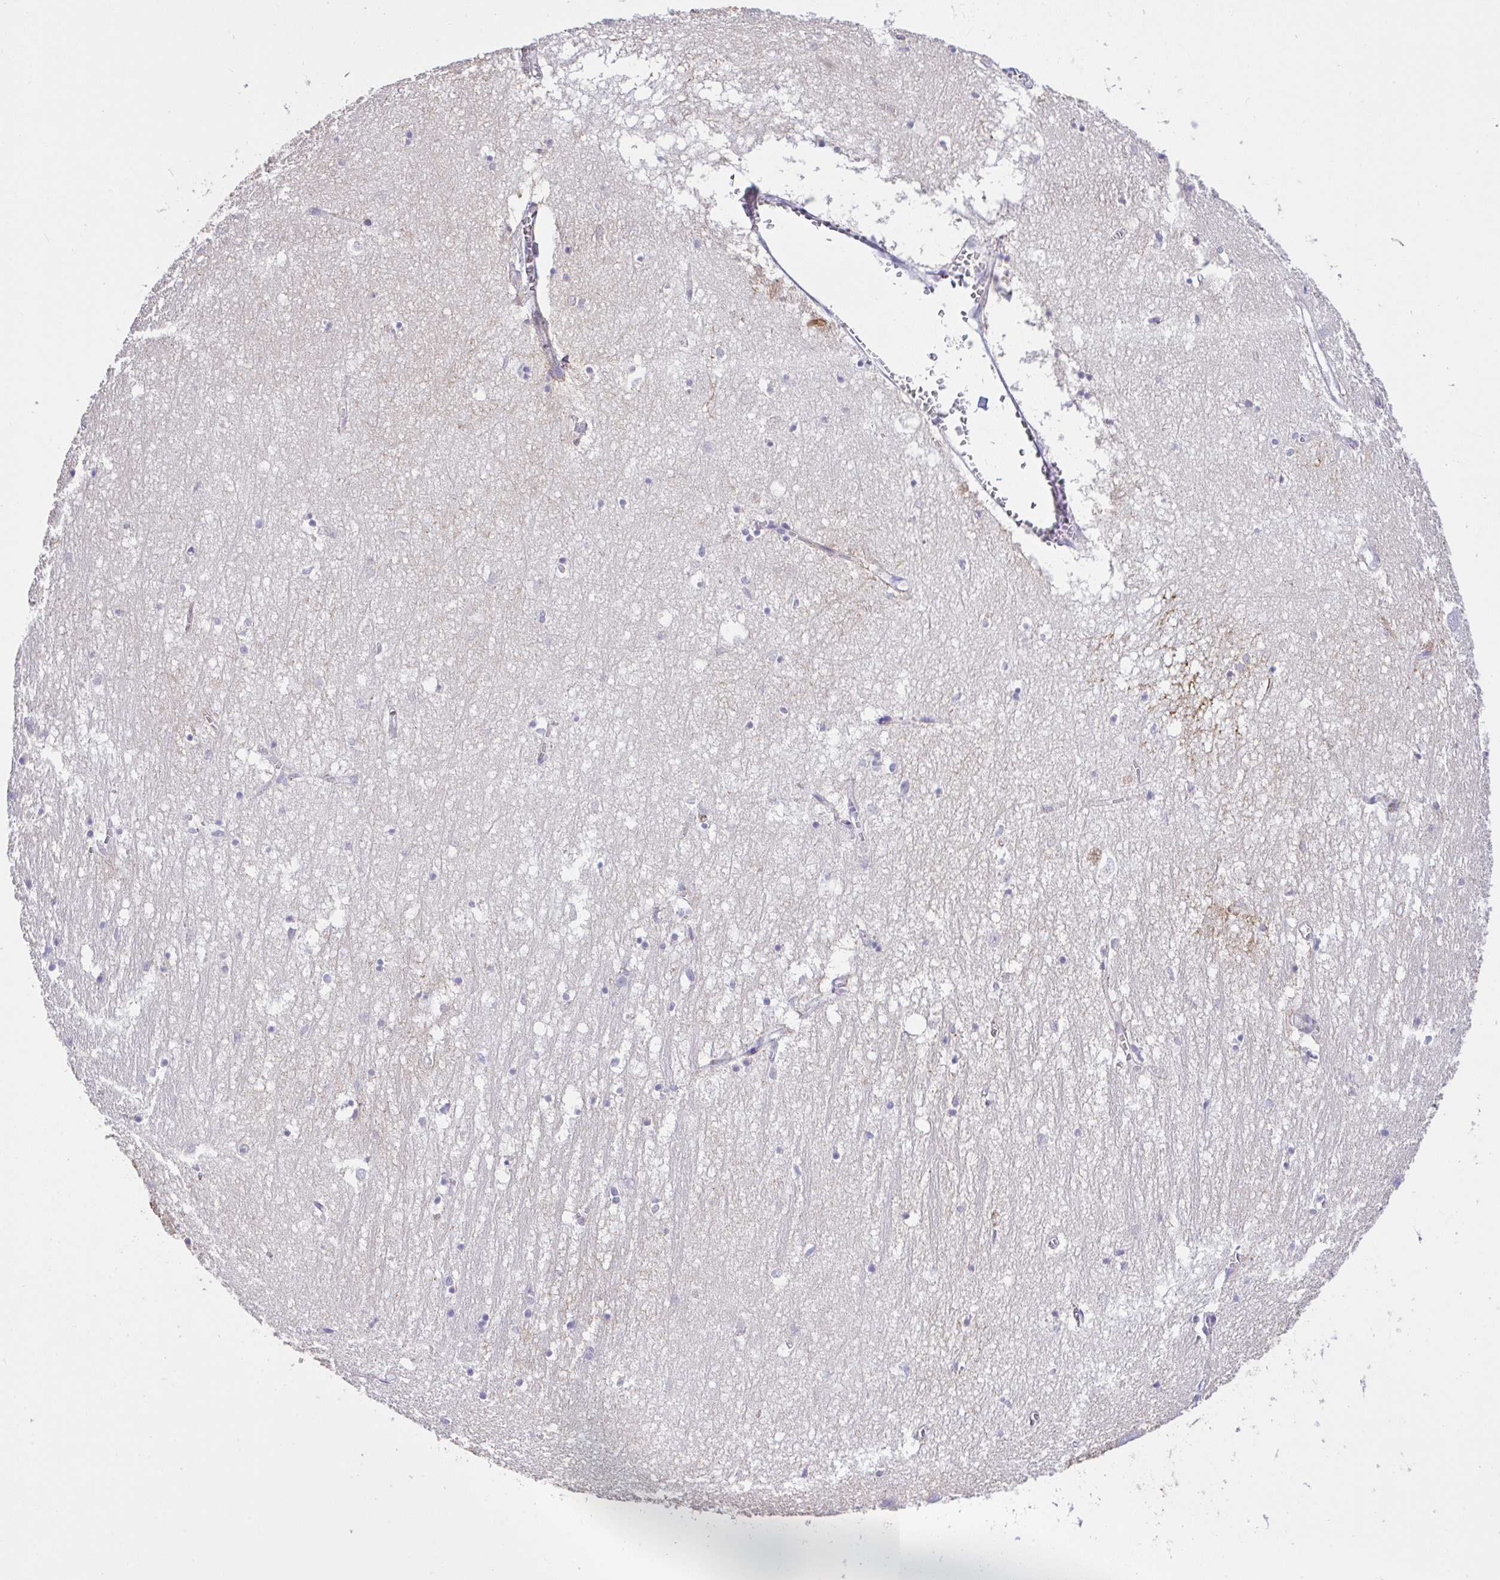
{"staining": {"intensity": "negative", "quantity": "none", "location": "none"}, "tissue": "hippocampus", "cell_type": "Glial cells", "image_type": "normal", "snomed": [{"axis": "morphology", "description": "Normal tissue, NOS"}, {"axis": "topography", "description": "Hippocampus"}], "caption": "This is an IHC photomicrograph of normal human hippocampus. There is no positivity in glial cells.", "gene": "CTU1", "patient": {"sex": "female", "age": 64}}